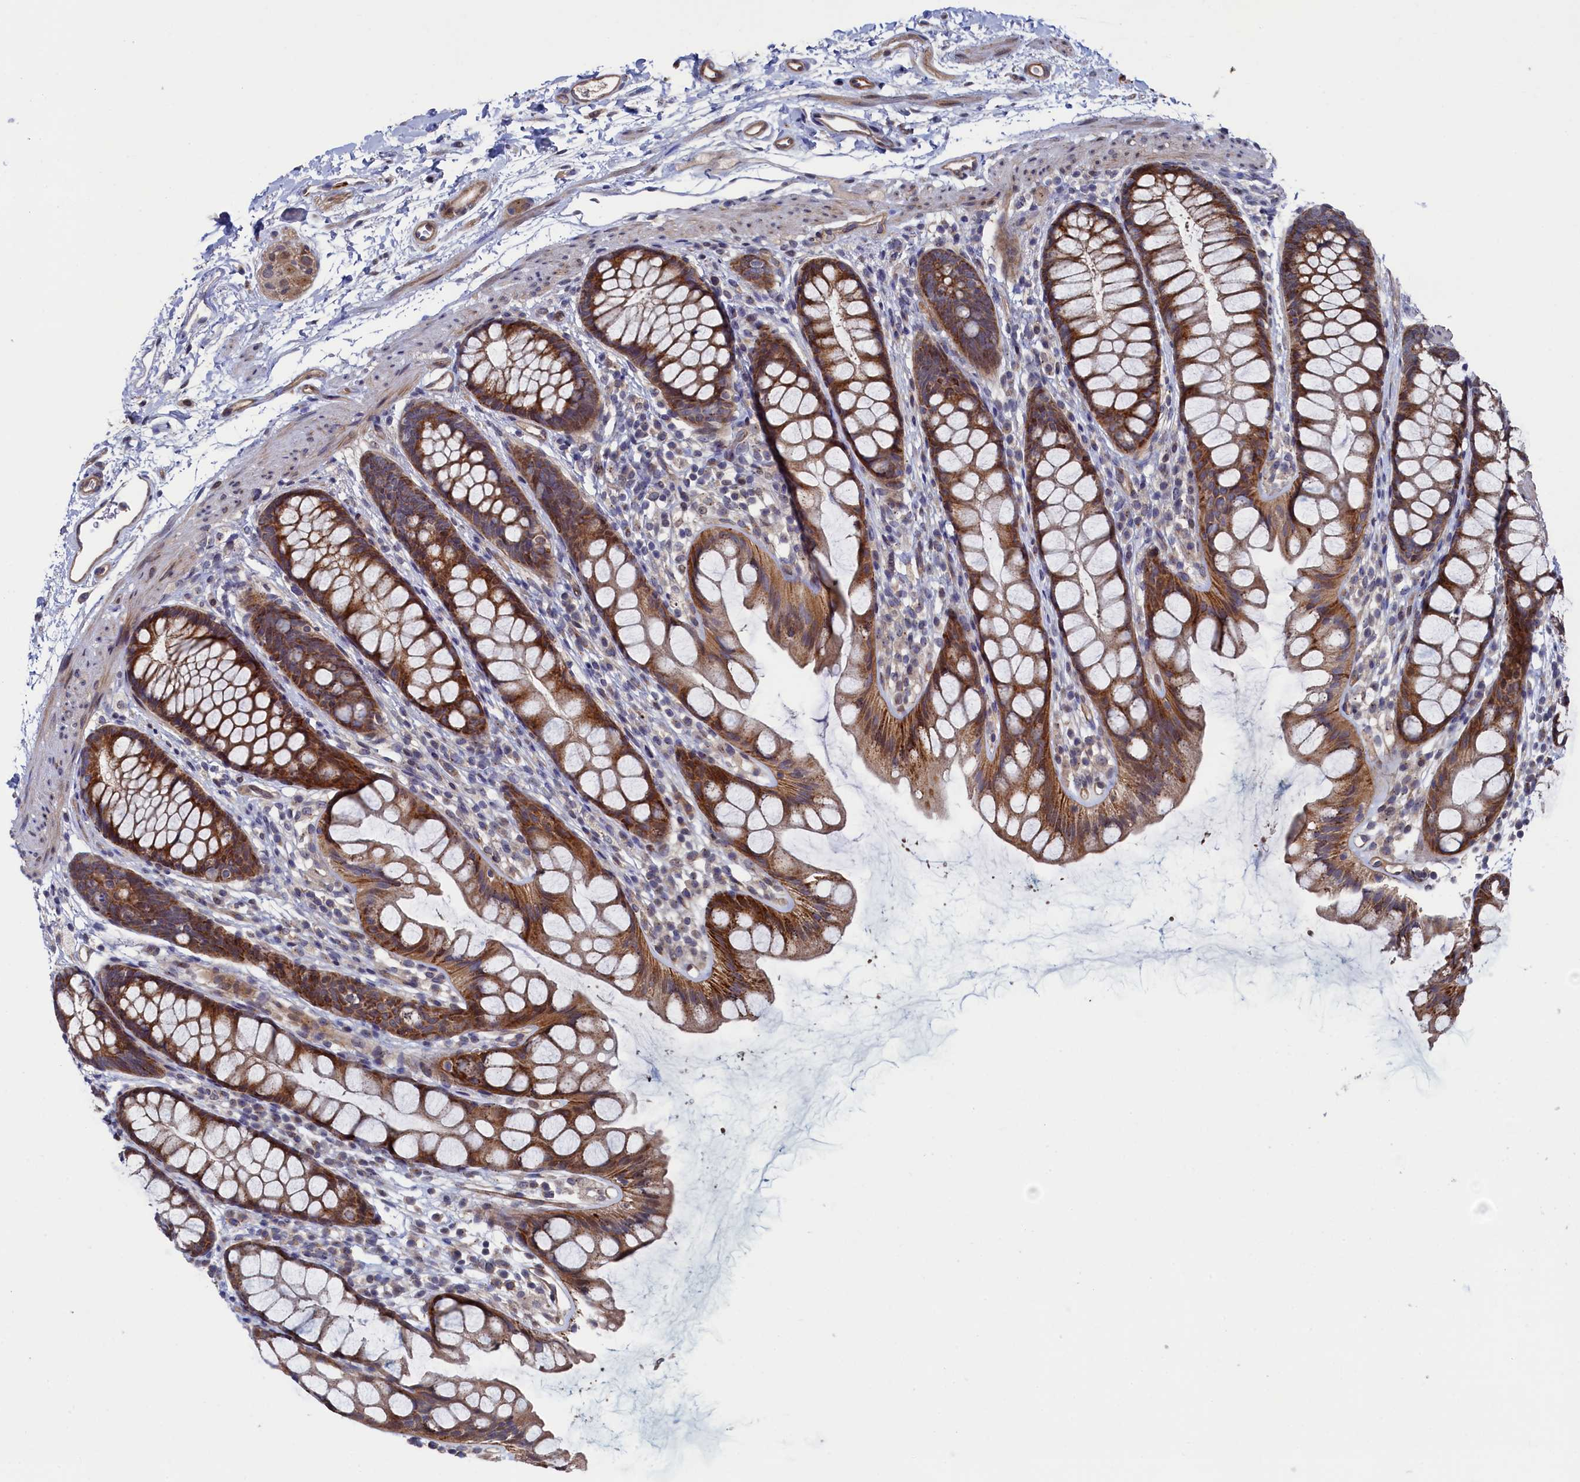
{"staining": {"intensity": "moderate", "quantity": ">75%", "location": "cytoplasmic/membranous"}, "tissue": "rectum", "cell_type": "Glandular cells", "image_type": "normal", "snomed": [{"axis": "morphology", "description": "Normal tissue, NOS"}, {"axis": "topography", "description": "Rectum"}], "caption": "This histopathology image displays immunohistochemistry (IHC) staining of normal rectum, with medium moderate cytoplasmic/membranous expression in about >75% of glandular cells.", "gene": "ZNF891", "patient": {"sex": "female", "age": 65}}